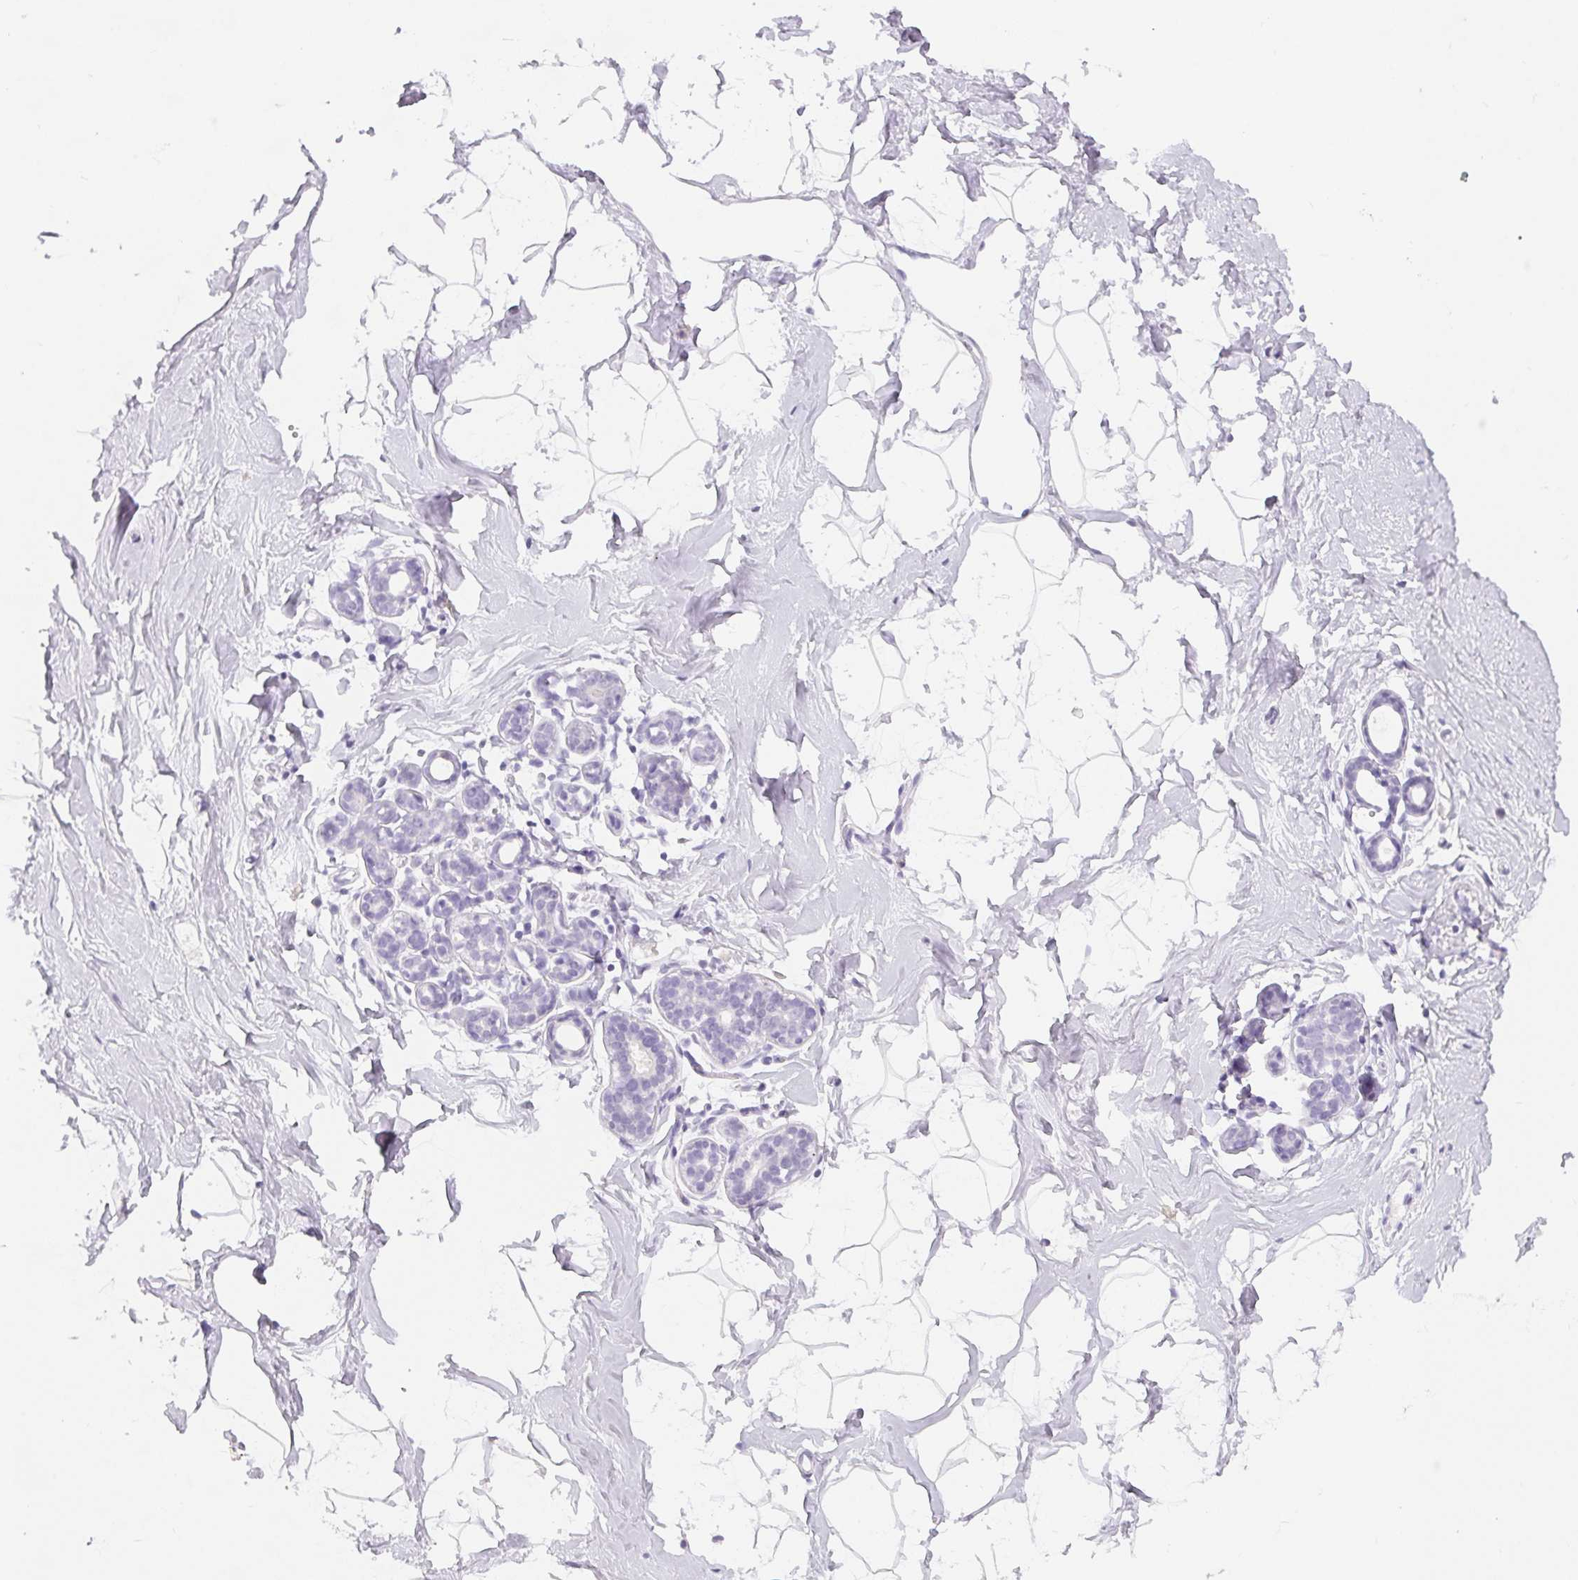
{"staining": {"intensity": "negative", "quantity": "none", "location": "none"}, "tissue": "breast", "cell_type": "Adipocytes", "image_type": "normal", "snomed": [{"axis": "morphology", "description": "Normal tissue, NOS"}, {"axis": "topography", "description": "Breast"}], "caption": "Immunohistochemistry histopathology image of benign breast: human breast stained with DAB demonstrates no significant protein positivity in adipocytes.", "gene": "SPACA5B", "patient": {"sex": "female", "age": 32}}